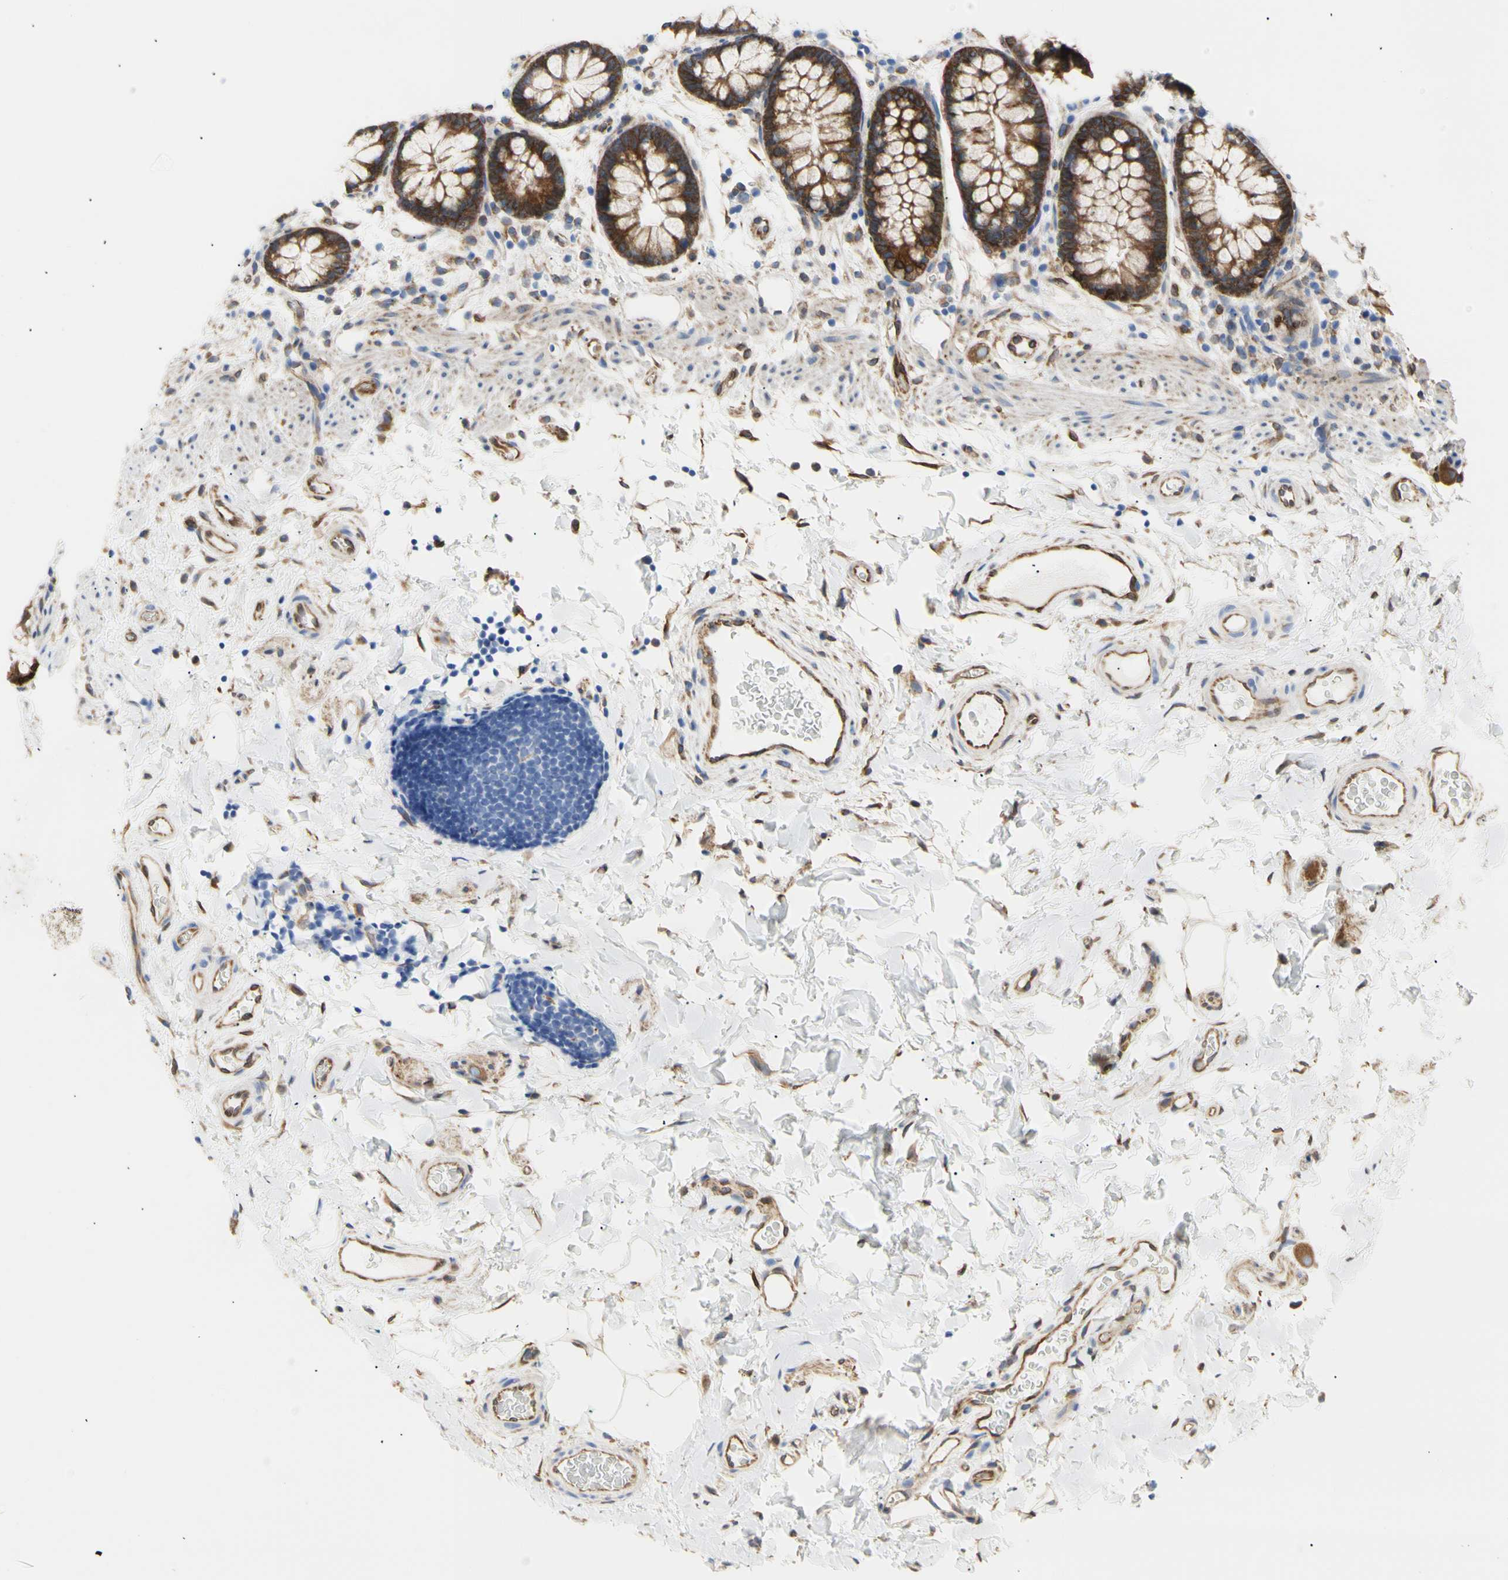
{"staining": {"intensity": "moderate", "quantity": "25%-75%", "location": "cytoplasmic/membranous"}, "tissue": "colon", "cell_type": "Endothelial cells", "image_type": "normal", "snomed": [{"axis": "morphology", "description": "Normal tissue, NOS"}, {"axis": "topography", "description": "Colon"}], "caption": "Protein expression by immunohistochemistry (IHC) shows moderate cytoplasmic/membranous staining in about 25%-75% of endothelial cells in unremarkable colon.", "gene": "ERLIN1", "patient": {"sex": "female", "age": 80}}